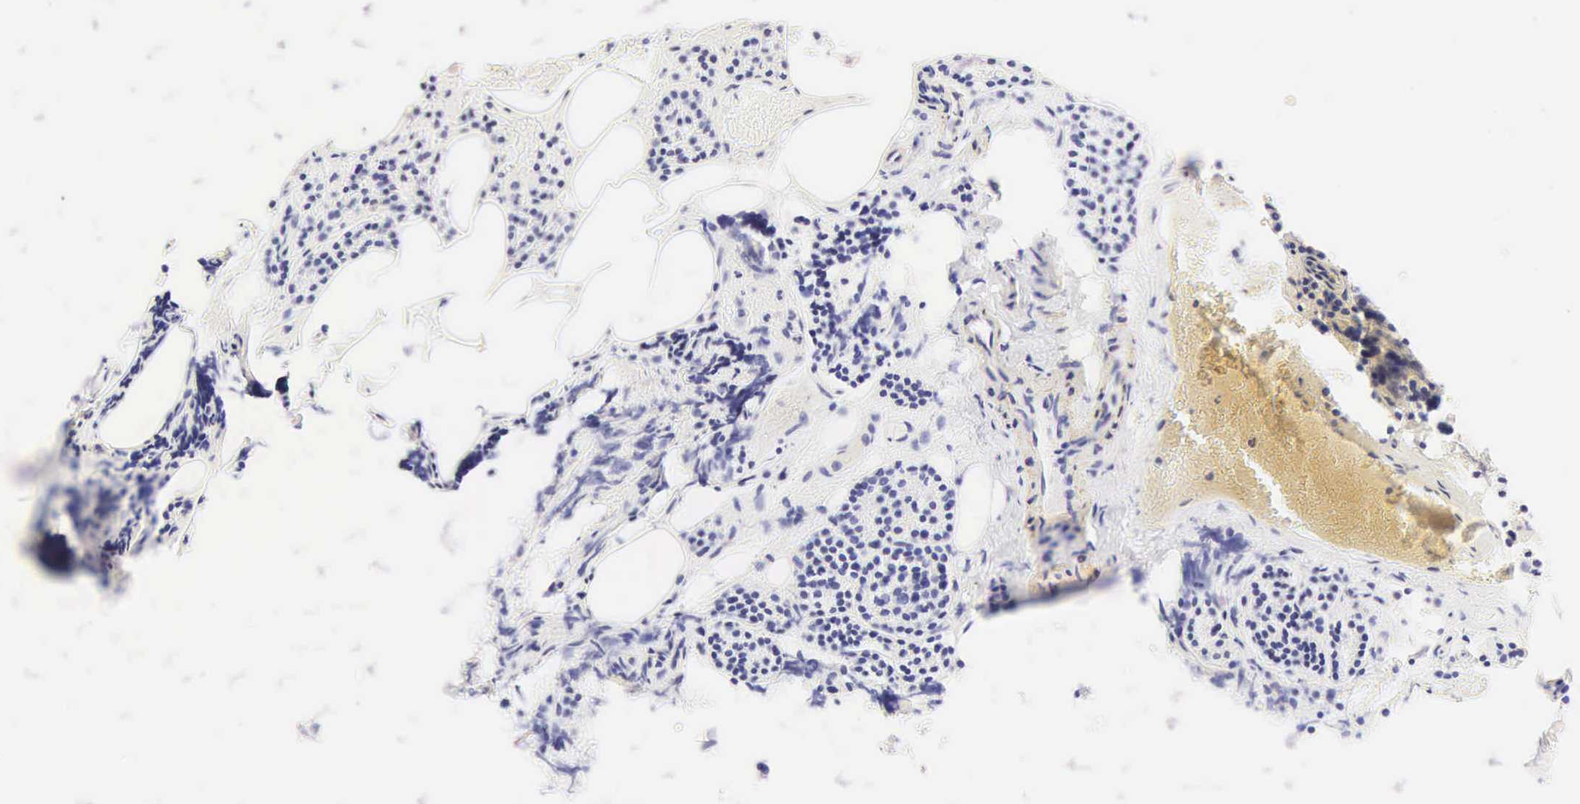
{"staining": {"intensity": "negative", "quantity": "none", "location": "none"}, "tissue": "parathyroid gland", "cell_type": "Glandular cells", "image_type": "normal", "snomed": [{"axis": "morphology", "description": "Normal tissue, NOS"}, {"axis": "topography", "description": "Parathyroid gland"}], "caption": "Immunohistochemical staining of unremarkable parathyroid gland shows no significant expression in glandular cells.", "gene": "CALD1", "patient": {"sex": "male", "age": 71}}